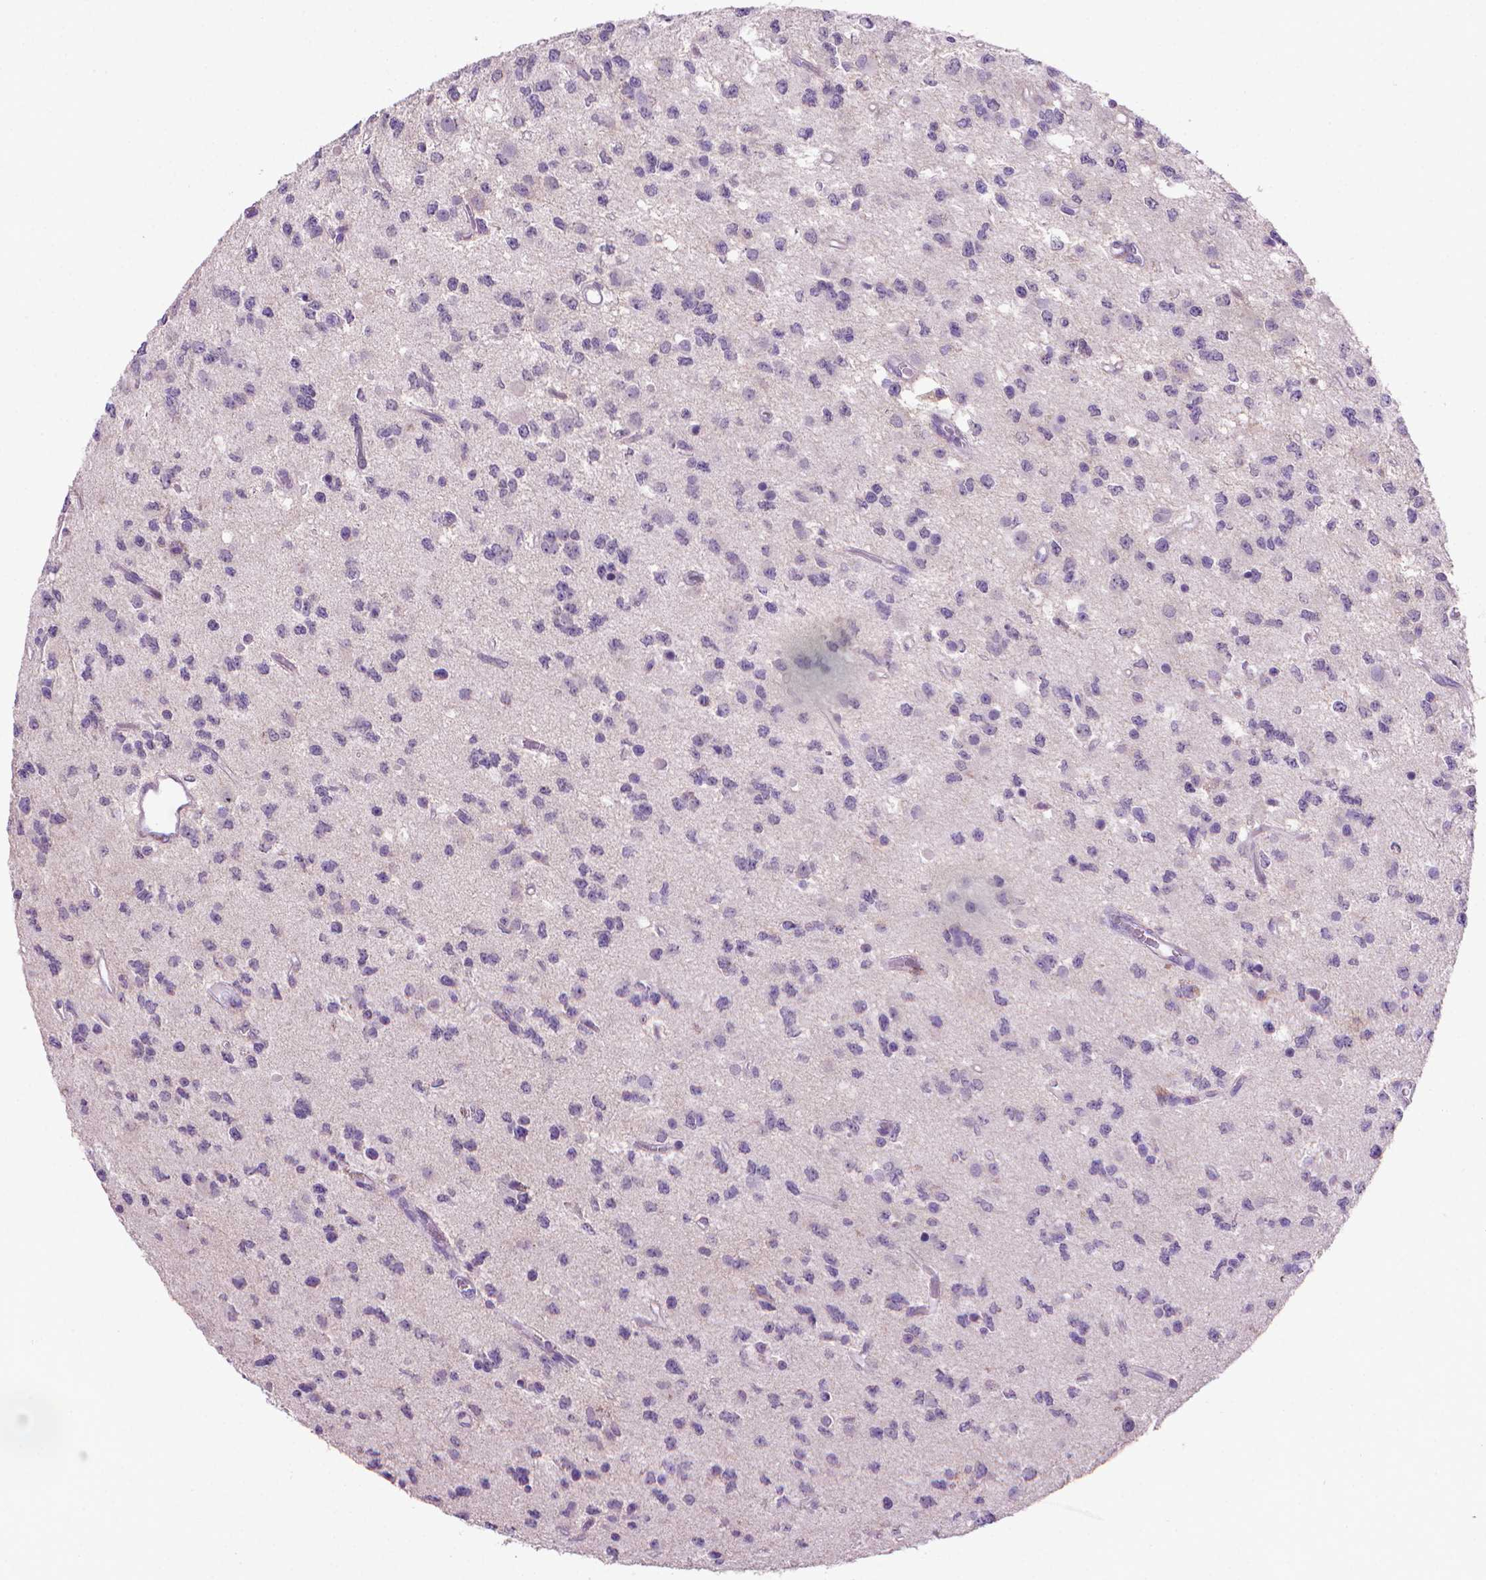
{"staining": {"intensity": "negative", "quantity": "none", "location": "none"}, "tissue": "glioma", "cell_type": "Tumor cells", "image_type": "cancer", "snomed": [{"axis": "morphology", "description": "Glioma, malignant, Low grade"}, {"axis": "topography", "description": "Brain"}], "caption": "Tumor cells show no significant staining in malignant glioma (low-grade).", "gene": "MUC1", "patient": {"sex": "female", "age": 45}}